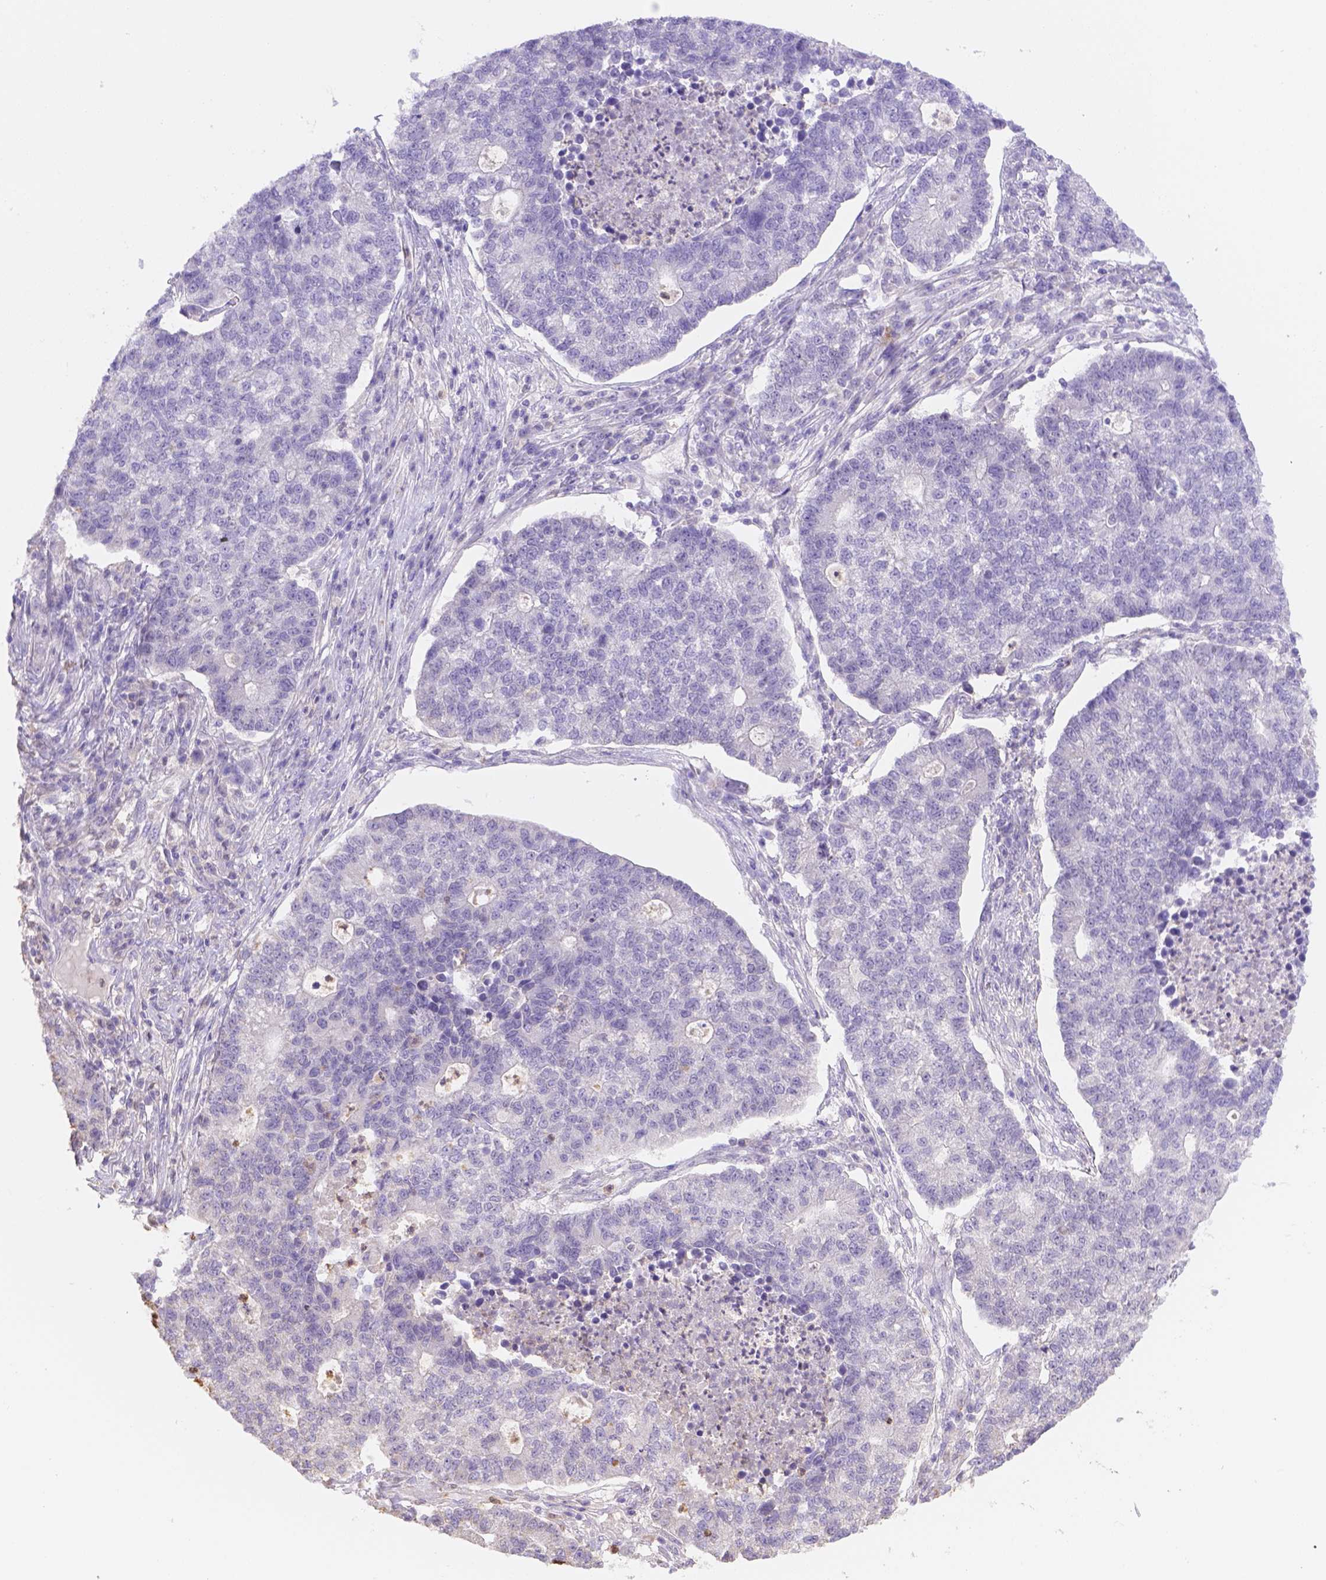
{"staining": {"intensity": "negative", "quantity": "none", "location": "none"}, "tissue": "lung cancer", "cell_type": "Tumor cells", "image_type": "cancer", "snomed": [{"axis": "morphology", "description": "Adenocarcinoma, NOS"}, {"axis": "topography", "description": "Lung"}], "caption": "Micrograph shows no protein positivity in tumor cells of lung cancer tissue. The staining is performed using DAB brown chromogen with nuclei counter-stained in using hematoxylin.", "gene": "NXPE2", "patient": {"sex": "male", "age": 57}}